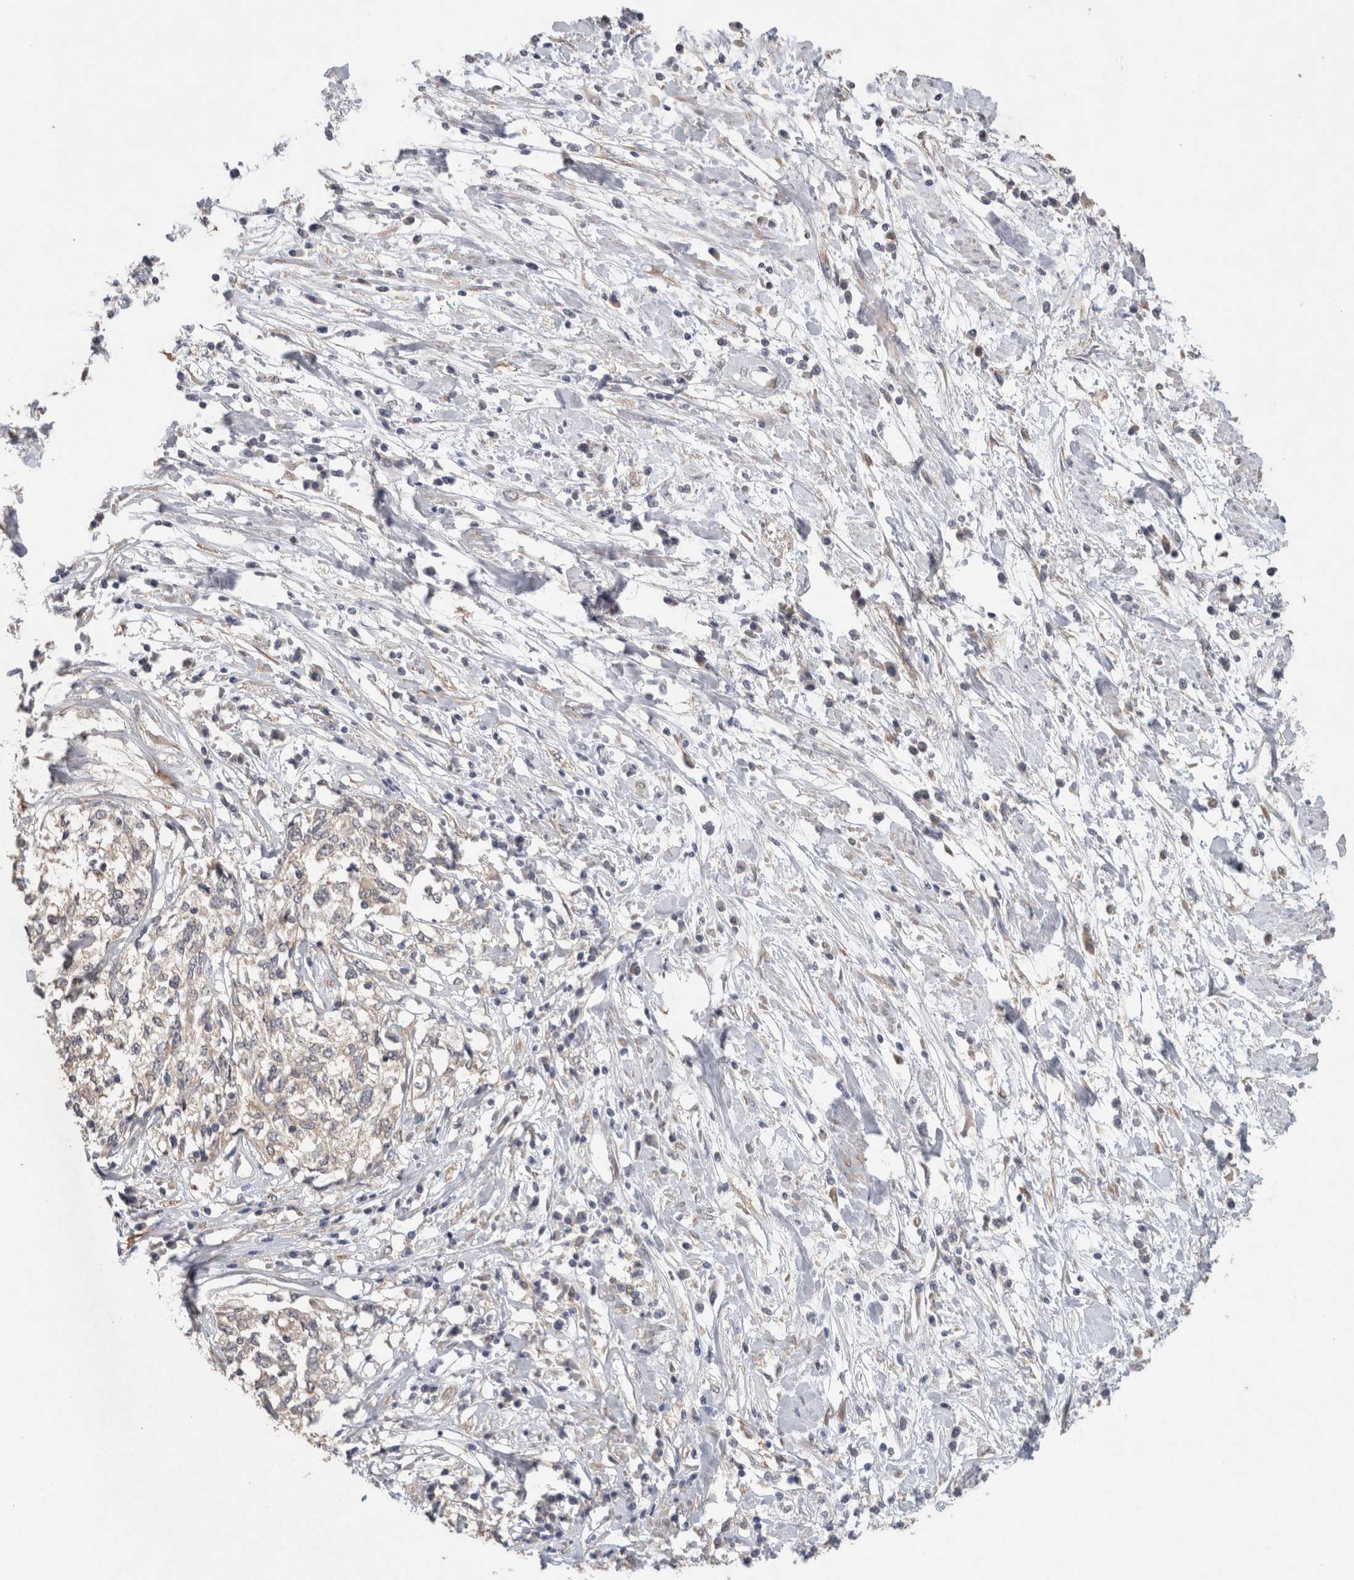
{"staining": {"intensity": "negative", "quantity": "none", "location": "none"}, "tissue": "cervical cancer", "cell_type": "Tumor cells", "image_type": "cancer", "snomed": [{"axis": "morphology", "description": "Squamous cell carcinoma, NOS"}, {"axis": "topography", "description": "Cervix"}], "caption": "An image of human squamous cell carcinoma (cervical) is negative for staining in tumor cells. (Stains: DAB immunohistochemistry with hematoxylin counter stain, Microscopy: brightfield microscopy at high magnification).", "gene": "RAB14", "patient": {"sex": "female", "age": 57}}